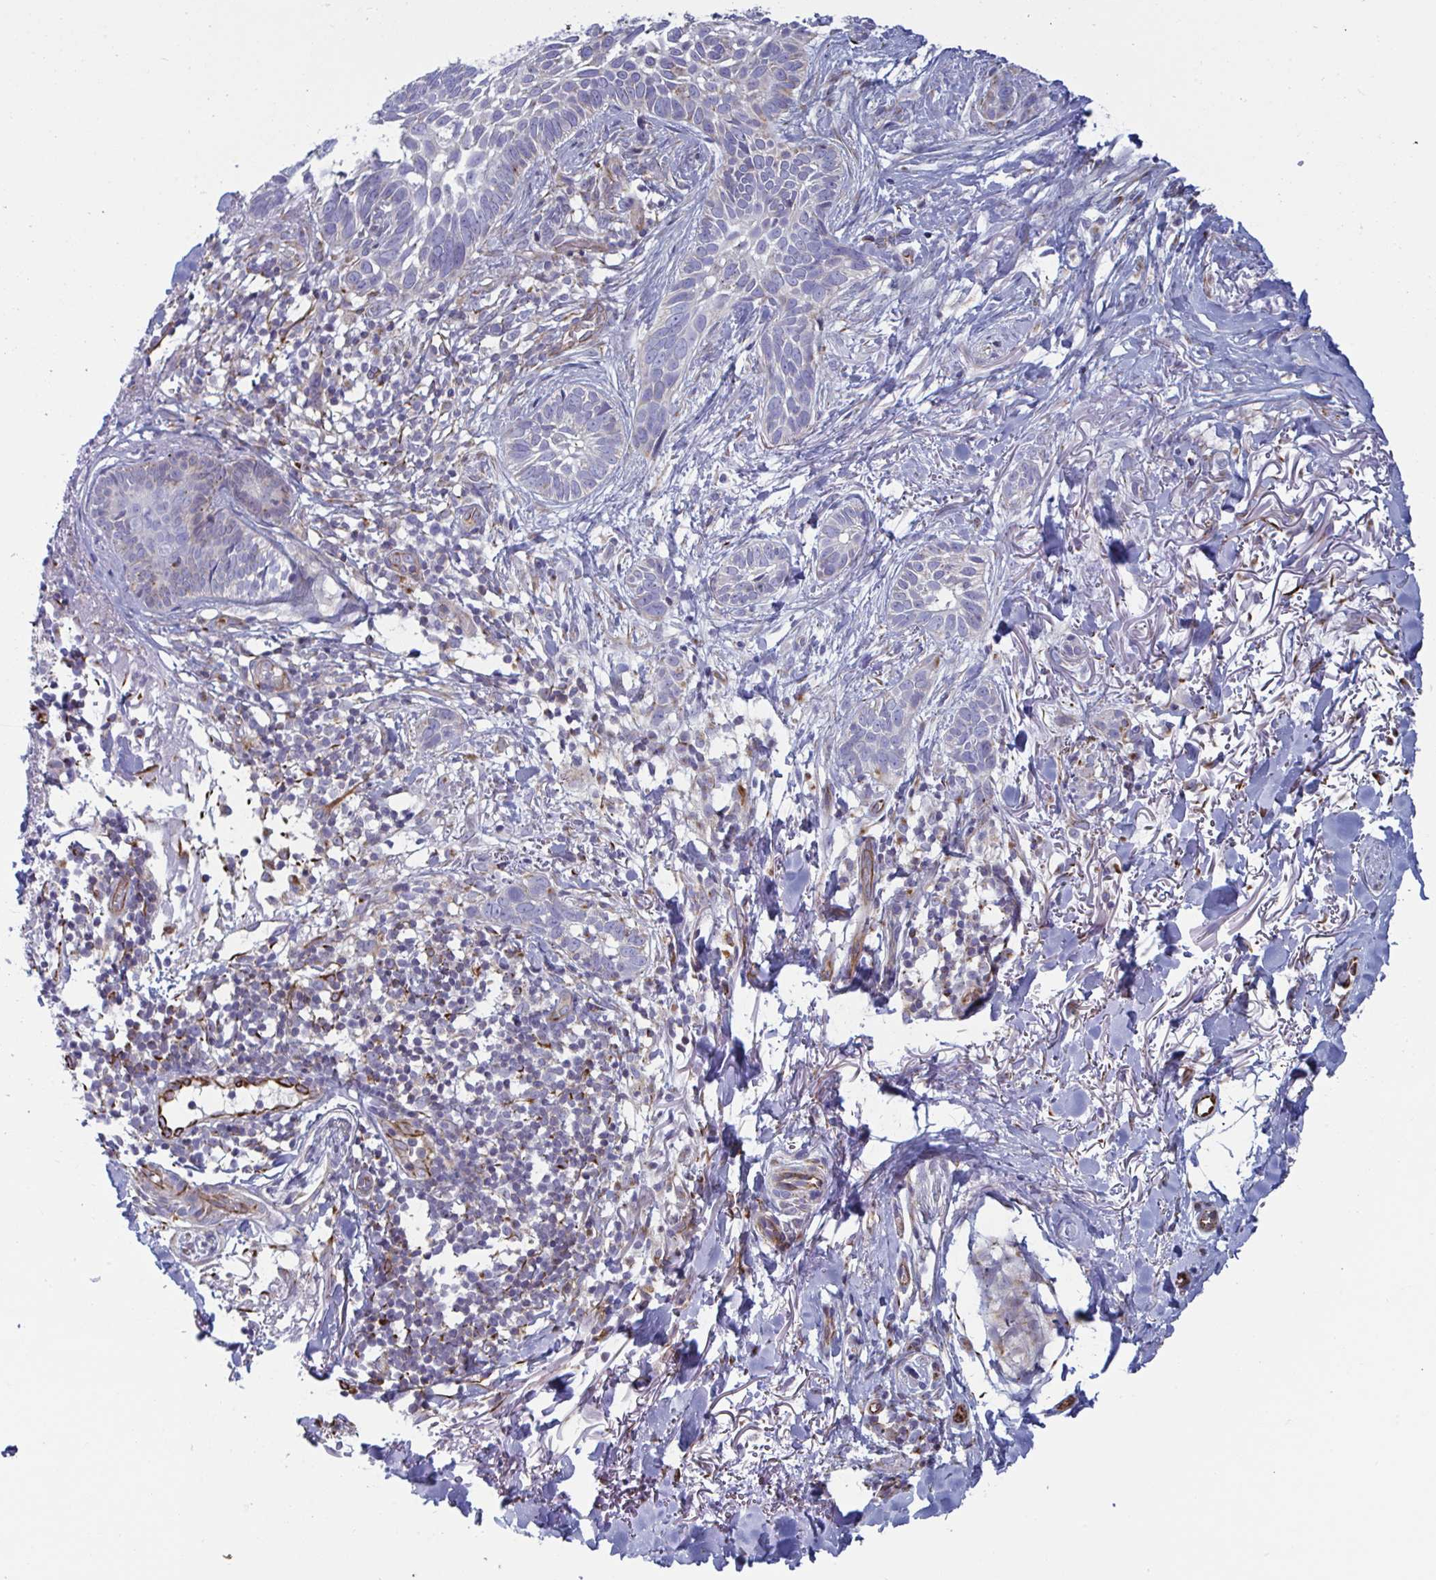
{"staining": {"intensity": "negative", "quantity": "none", "location": "none"}, "tissue": "skin cancer", "cell_type": "Tumor cells", "image_type": "cancer", "snomed": [{"axis": "morphology", "description": "Basal cell carcinoma"}, {"axis": "topography", "description": "Skin"}, {"axis": "topography", "description": "Skin of face"}], "caption": "Tumor cells show no significant staining in basal cell carcinoma (skin). The staining was performed using DAB to visualize the protein expression in brown, while the nuclei were stained in blue with hematoxylin (Magnification: 20x).", "gene": "SLC9A6", "patient": {"sex": "female", "age": 90}}